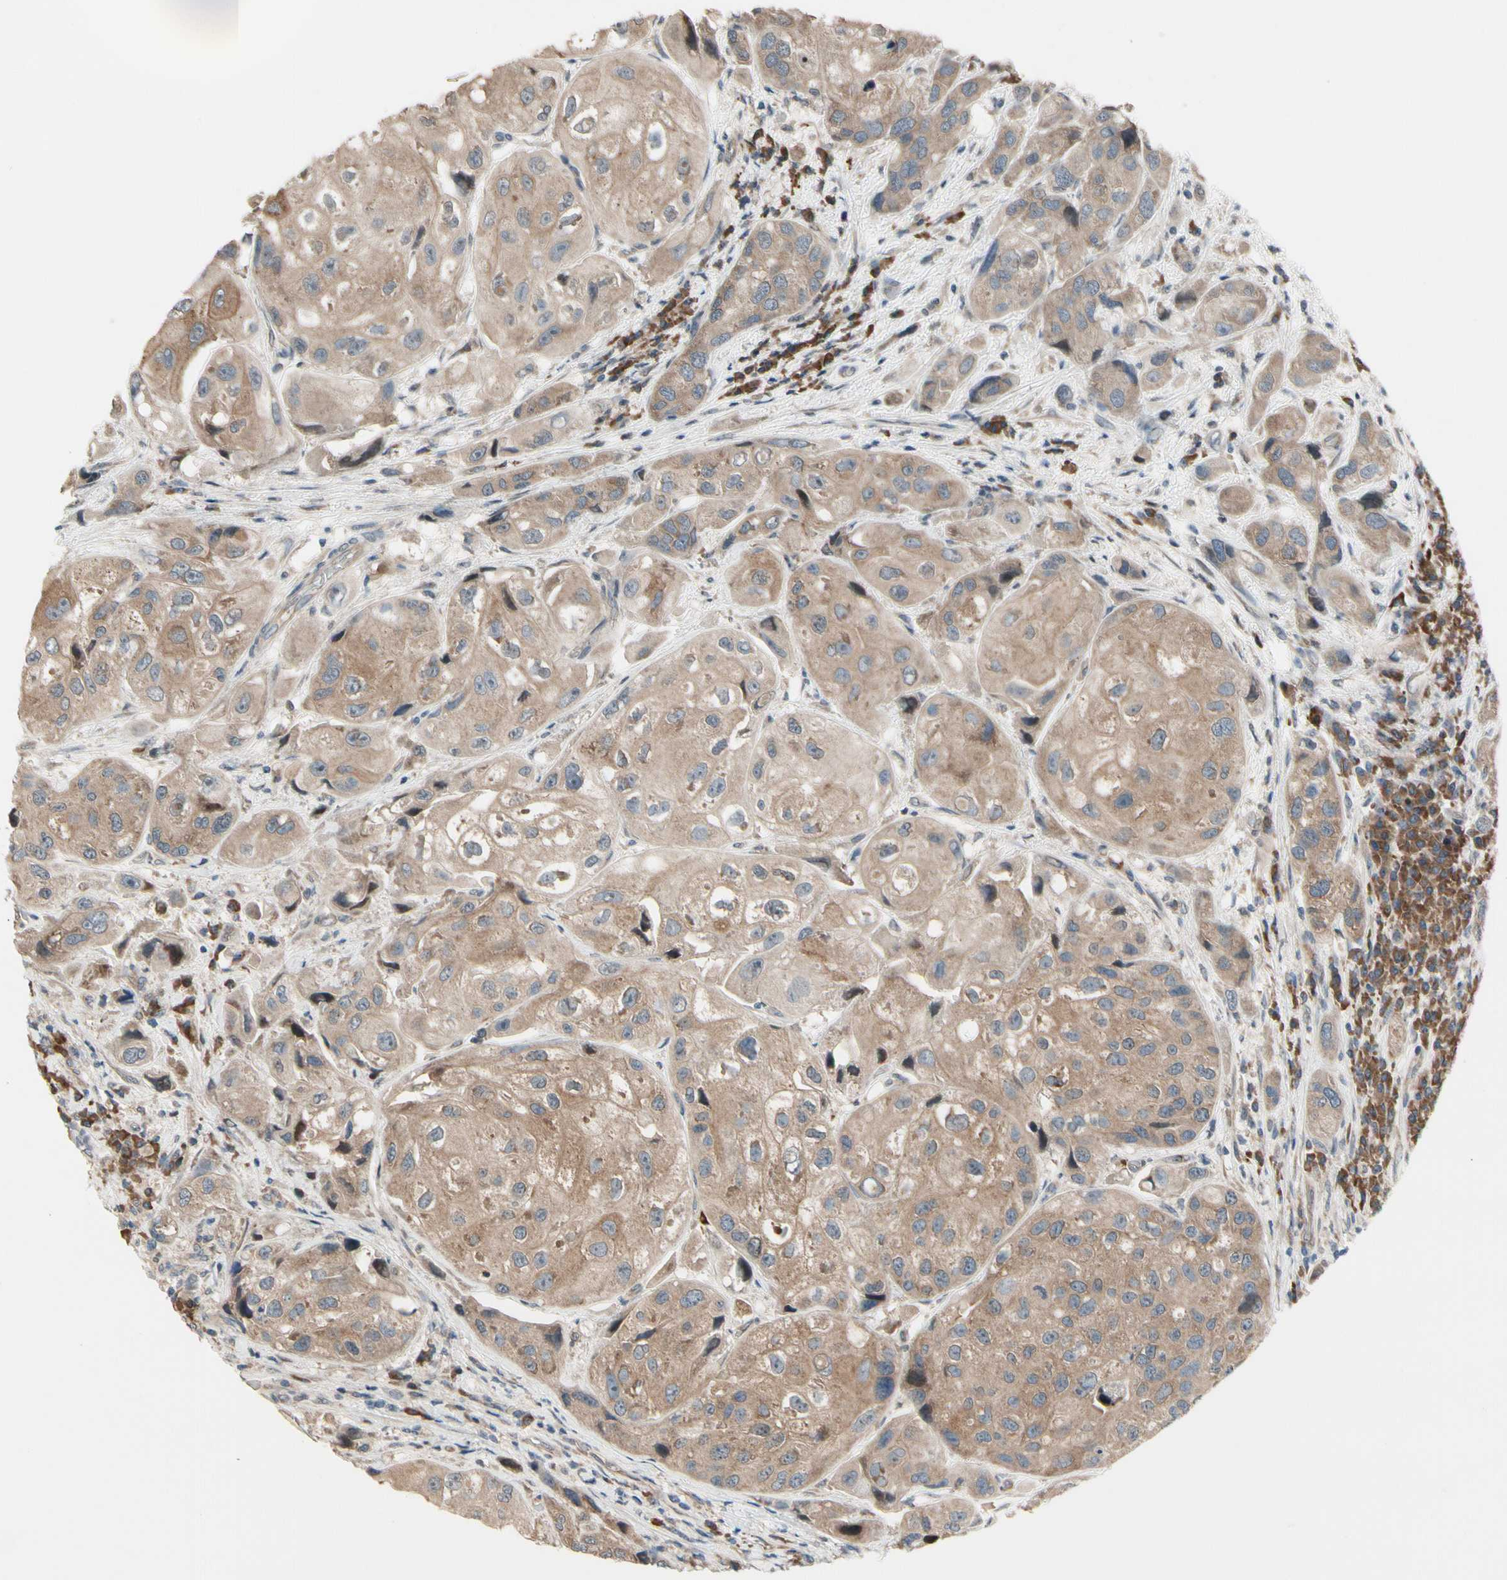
{"staining": {"intensity": "moderate", "quantity": ">75%", "location": "cytoplasmic/membranous"}, "tissue": "urothelial cancer", "cell_type": "Tumor cells", "image_type": "cancer", "snomed": [{"axis": "morphology", "description": "Urothelial carcinoma, High grade"}, {"axis": "topography", "description": "Urinary bladder"}], "caption": "An immunohistochemistry (IHC) micrograph of neoplastic tissue is shown. Protein staining in brown shows moderate cytoplasmic/membranous positivity in urothelial carcinoma (high-grade) within tumor cells.", "gene": "SNX29", "patient": {"sex": "female", "age": 64}}